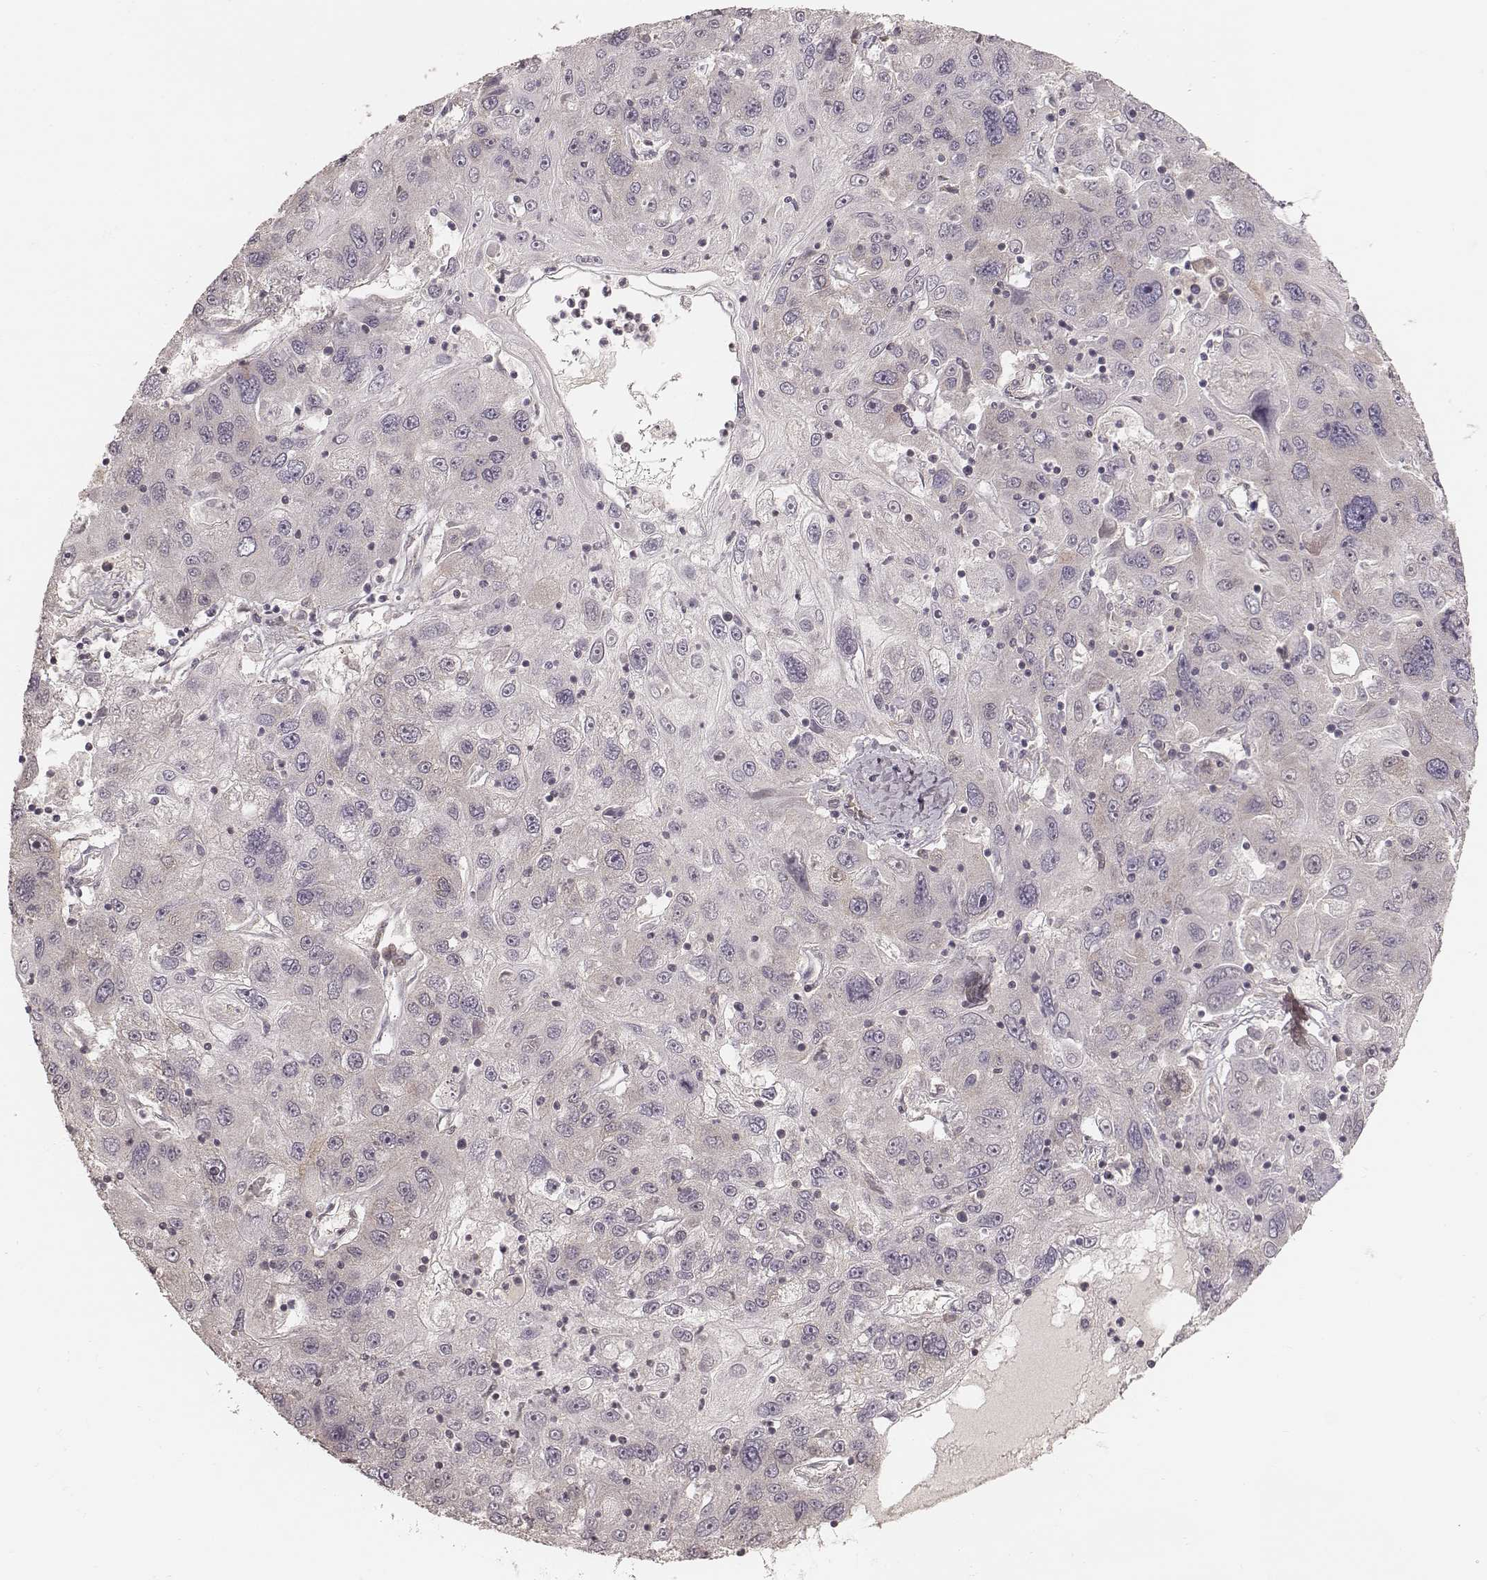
{"staining": {"intensity": "negative", "quantity": "none", "location": "none"}, "tissue": "stomach cancer", "cell_type": "Tumor cells", "image_type": "cancer", "snomed": [{"axis": "morphology", "description": "Adenocarcinoma, NOS"}, {"axis": "topography", "description": "Stomach"}], "caption": "There is no significant expression in tumor cells of stomach adenocarcinoma.", "gene": "CARS1", "patient": {"sex": "male", "age": 56}}